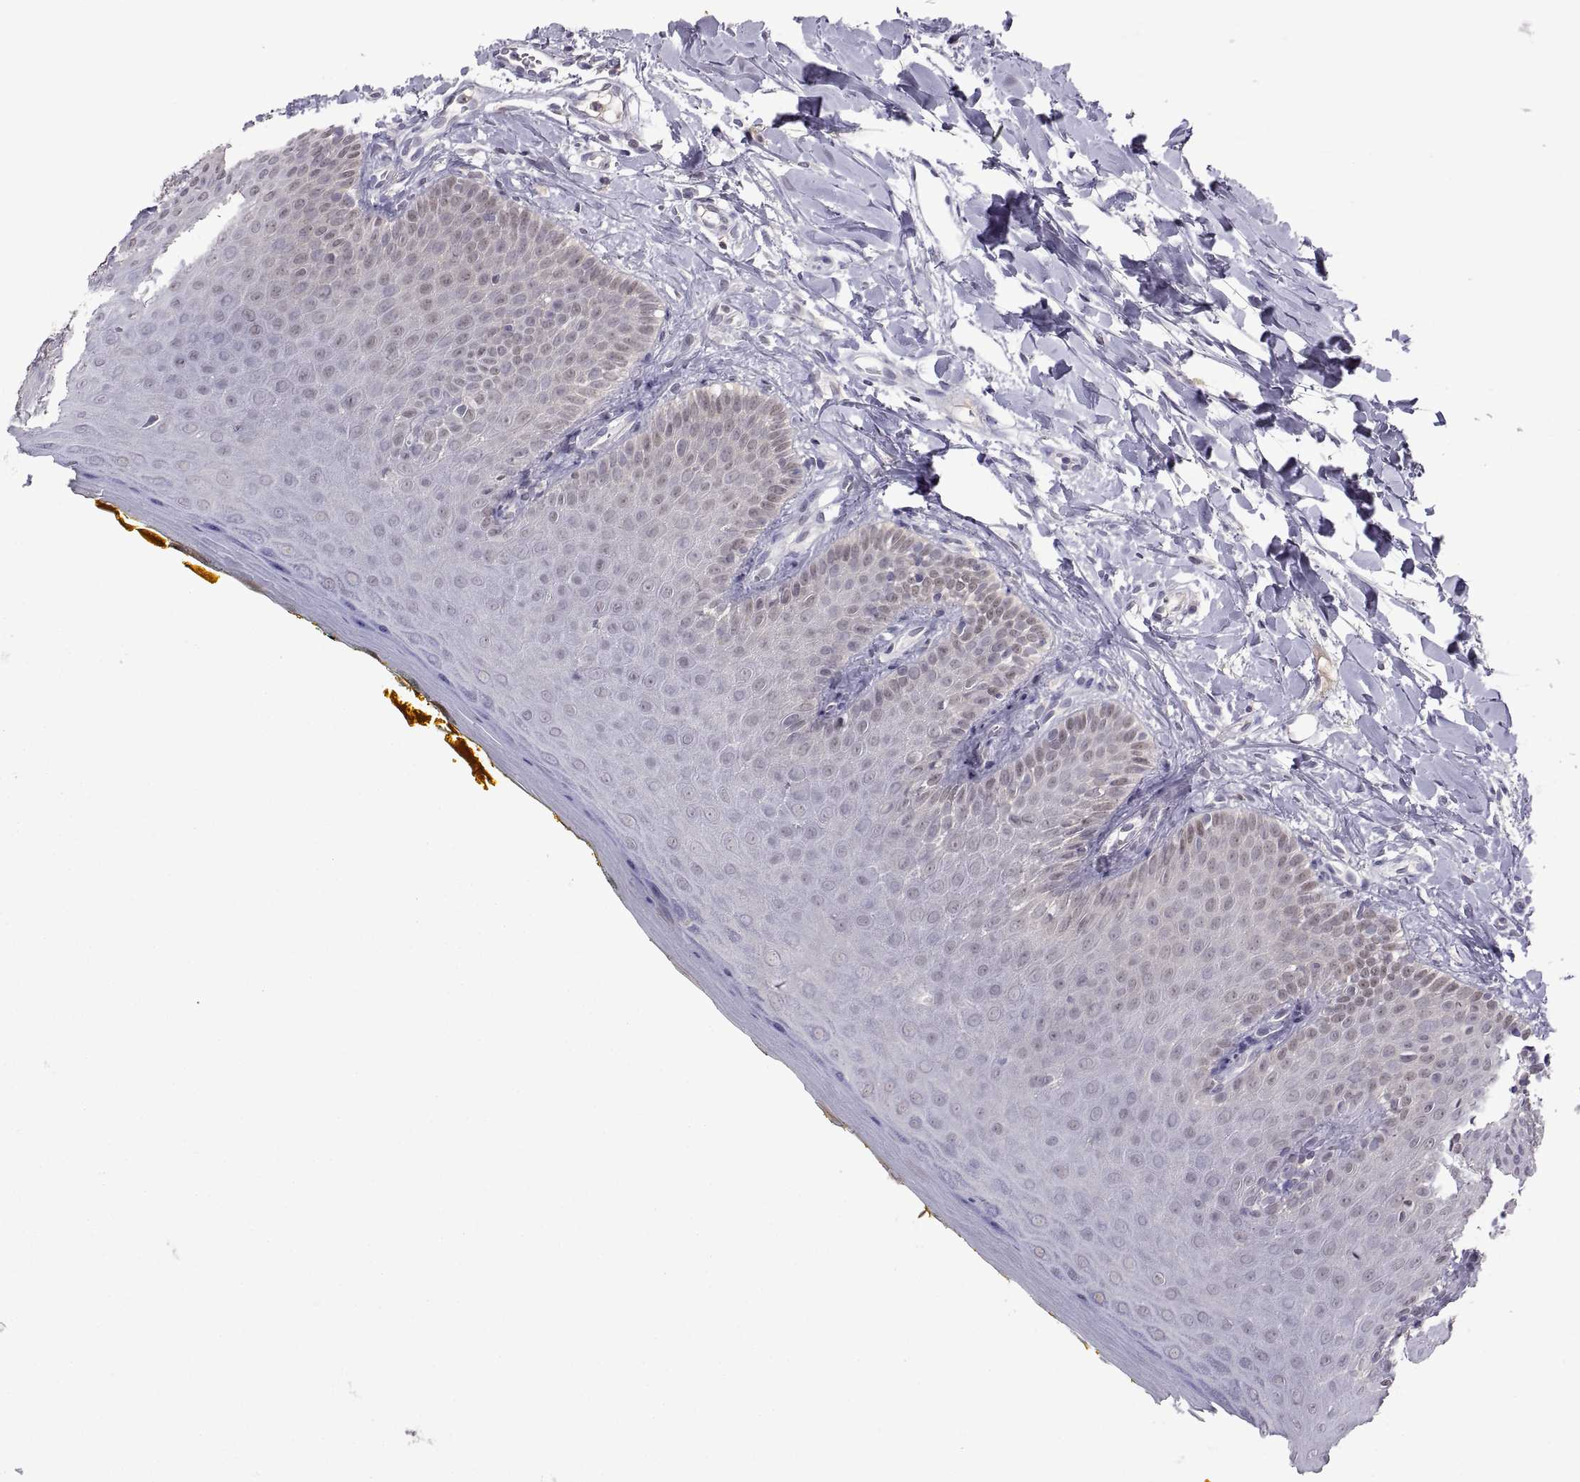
{"staining": {"intensity": "negative", "quantity": "none", "location": "none"}, "tissue": "oral mucosa", "cell_type": "Squamous epithelial cells", "image_type": "normal", "snomed": [{"axis": "morphology", "description": "Normal tissue, NOS"}, {"axis": "topography", "description": "Oral tissue"}], "caption": "Immunohistochemistry (IHC) photomicrograph of benign human oral mucosa stained for a protein (brown), which demonstrates no staining in squamous epithelial cells. (Brightfield microscopy of DAB immunohistochemistry at high magnification).", "gene": "FGF9", "patient": {"sex": "female", "age": 43}}